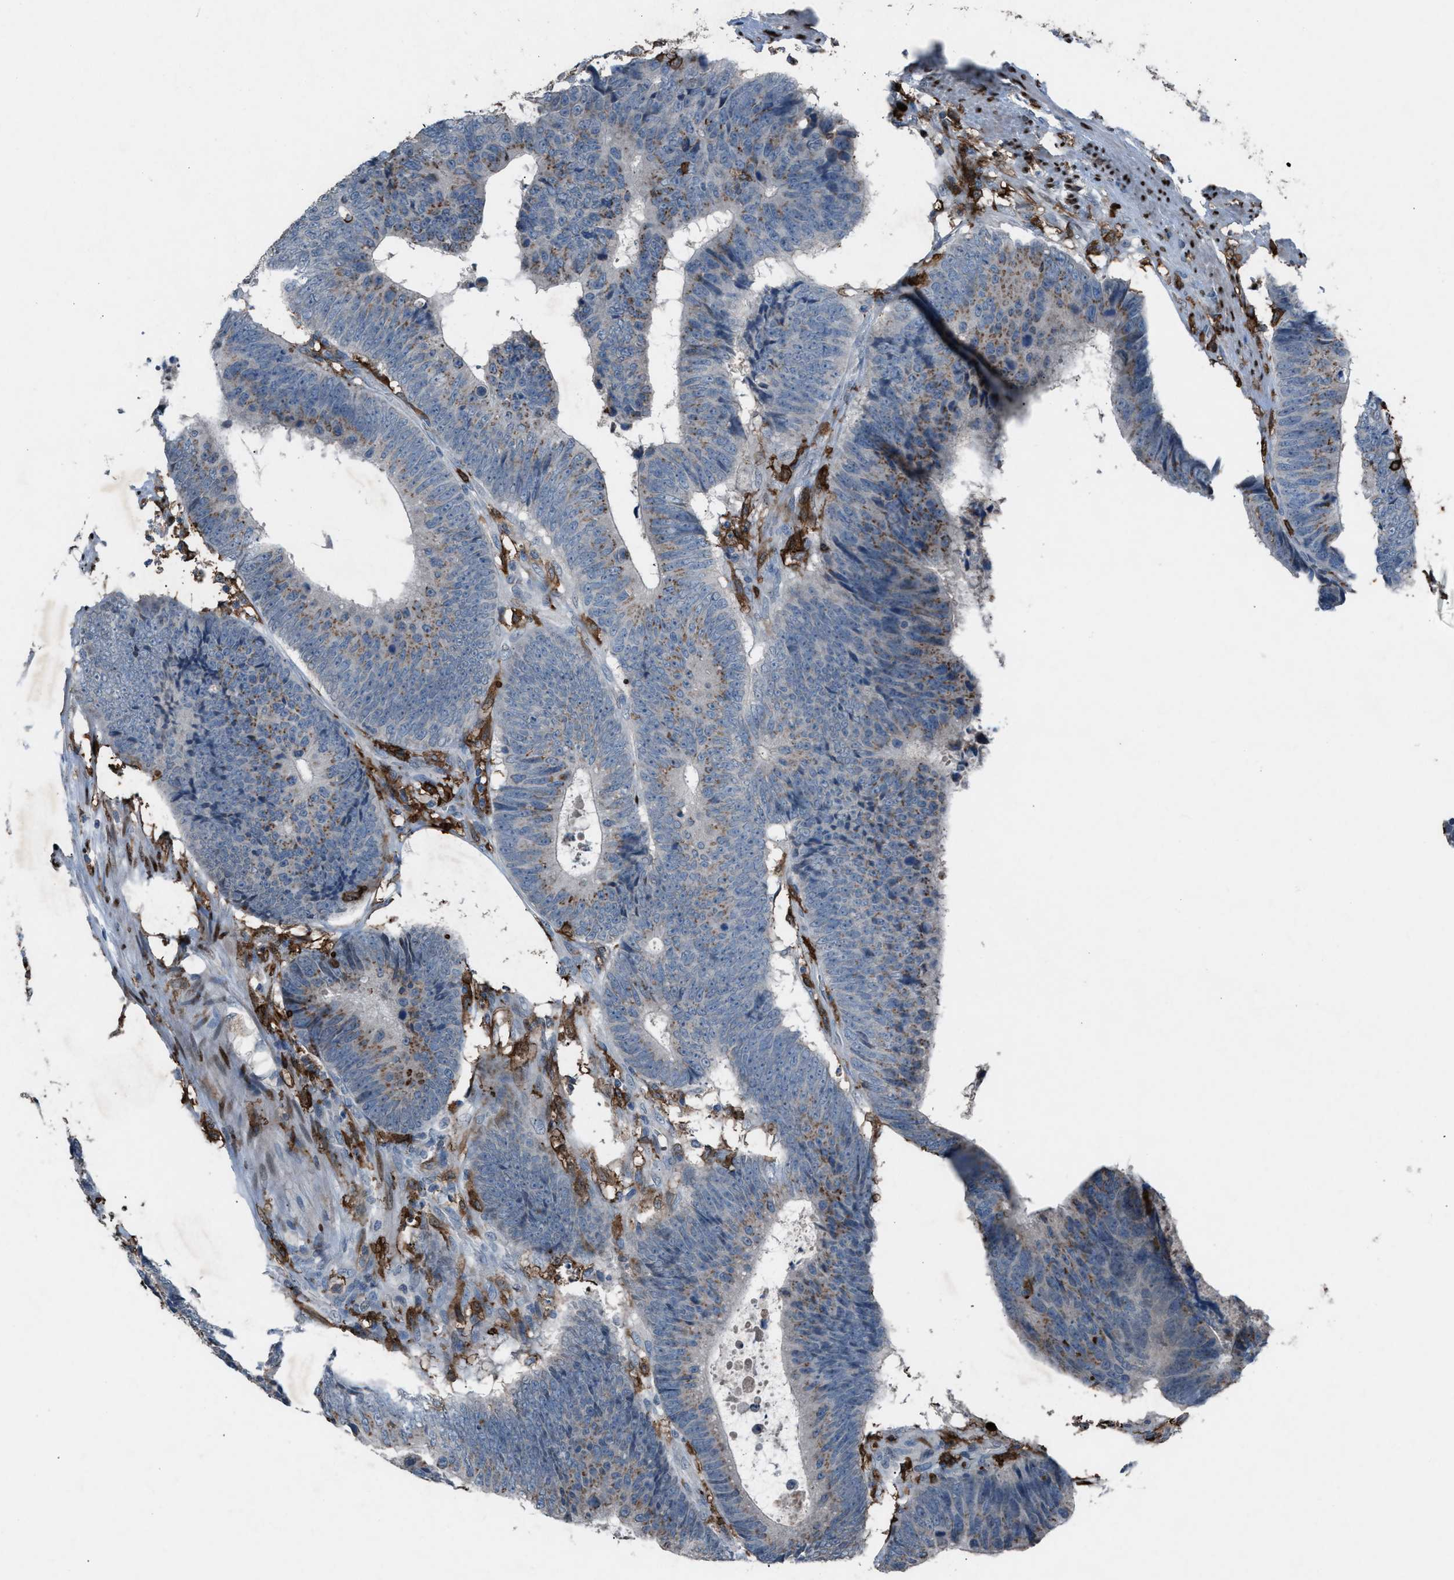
{"staining": {"intensity": "moderate", "quantity": "25%-75%", "location": "cytoplasmic/membranous"}, "tissue": "colorectal cancer", "cell_type": "Tumor cells", "image_type": "cancer", "snomed": [{"axis": "morphology", "description": "Adenocarcinoma, NOS"}, {"axis": "topography", "description": "Colon"}], "caption": "This is an image of IHC staining of colorectal cancer (adenocarcinoma), which shows moderate staining in the cytoplasmic/membranous of tumor cells.", "gene": "FCER1G", "patient": {"sex": "male", "age": 56}}